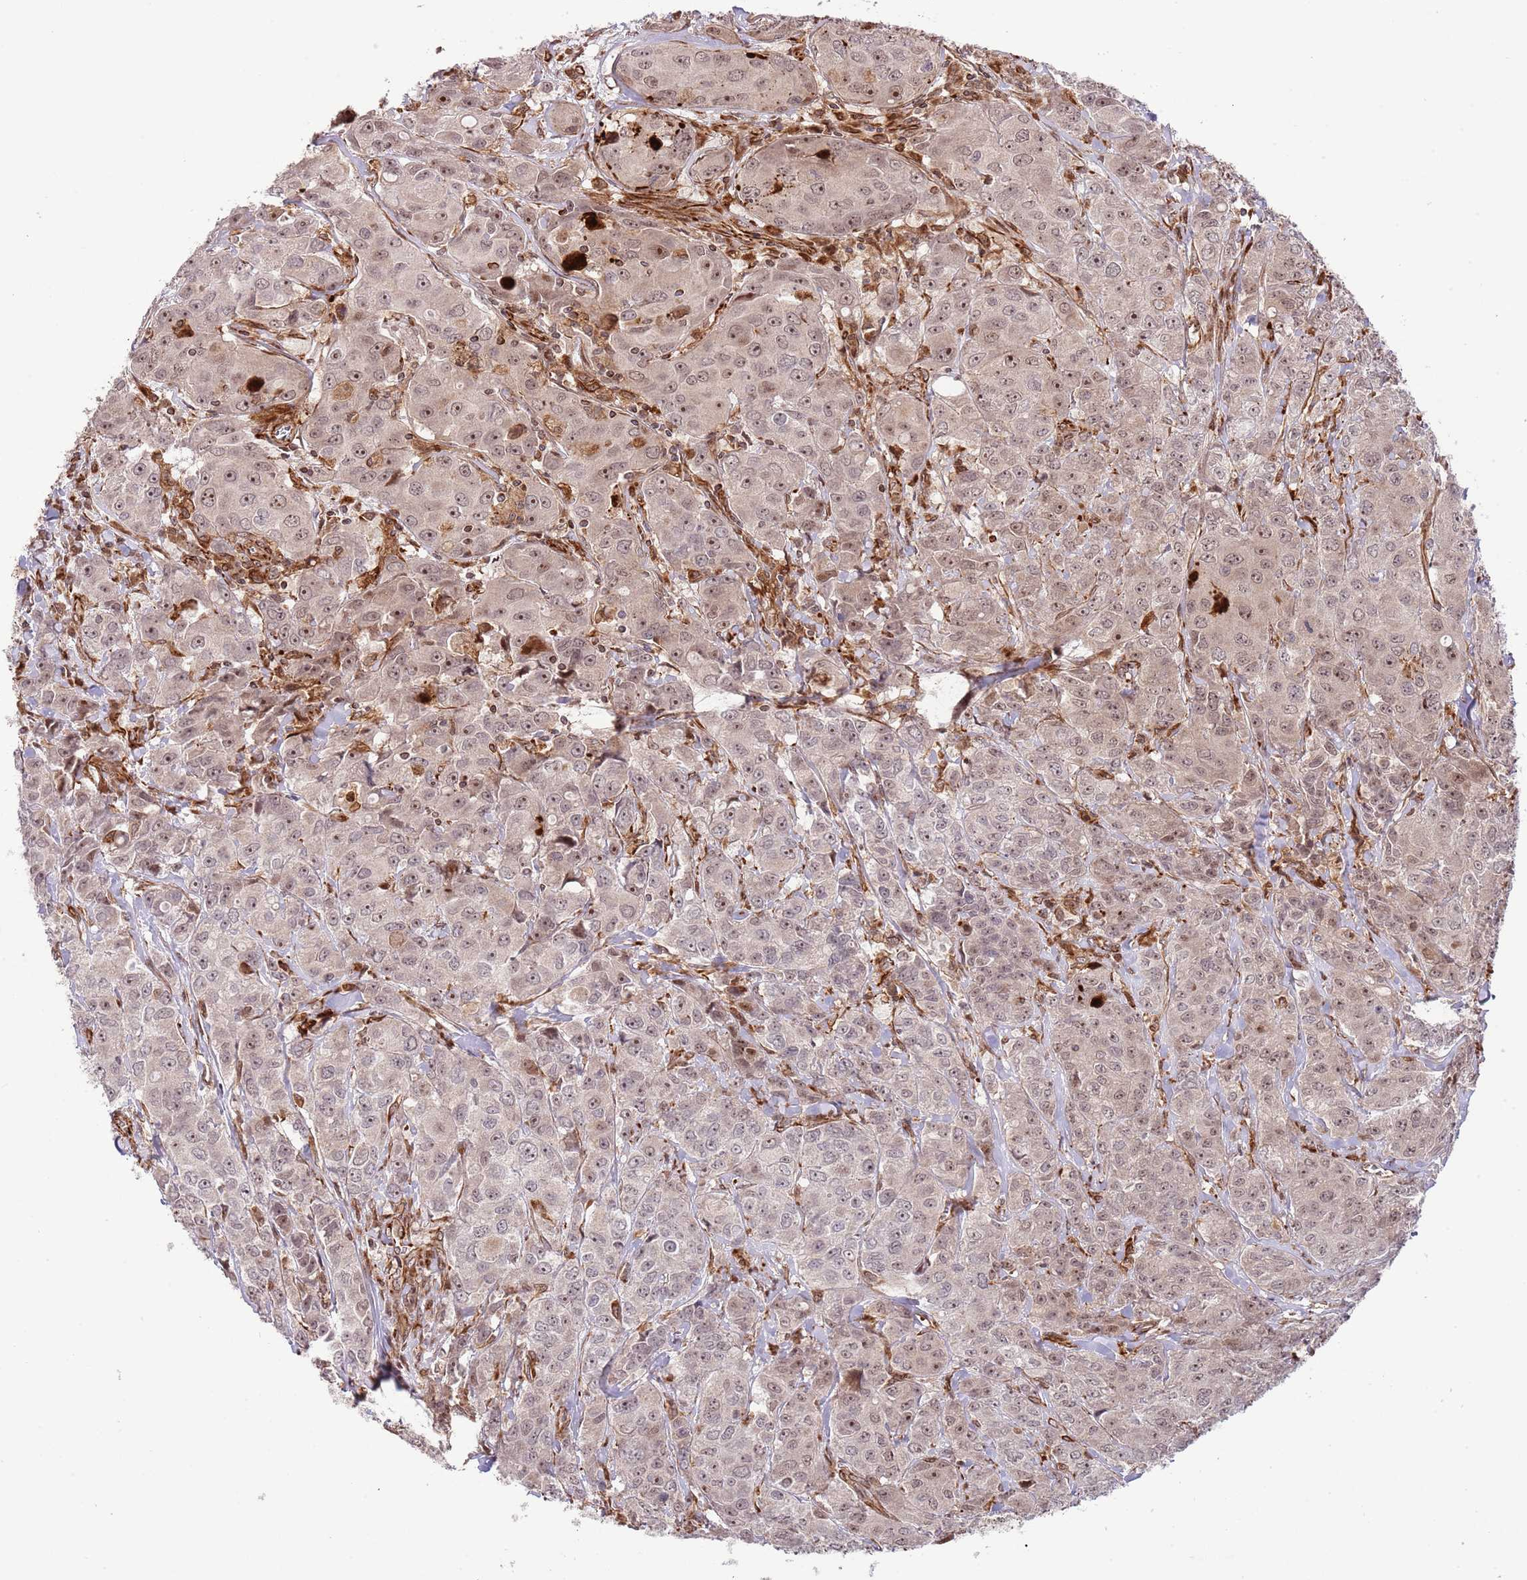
{"staining": {"intensity": "weak", "quantity": ">75%", "location": "nuclear"}, "tissue": "breast cancer", "cell_type": "Tumor cells", "image_type": "cancer", "snomed": [{"axis": "morphology", "description": "Duct carcinoma"}, {"axis": "topography", "description": "Breast"}], "caption": "Brown immunohistochemical staining in breast cancer (intraductal carcinoma) exhibits weak nuclear positivity in approximately >75% of tumor cells.", "gene": "NEK3", "patient": {"sex": "female", "age": 43}}